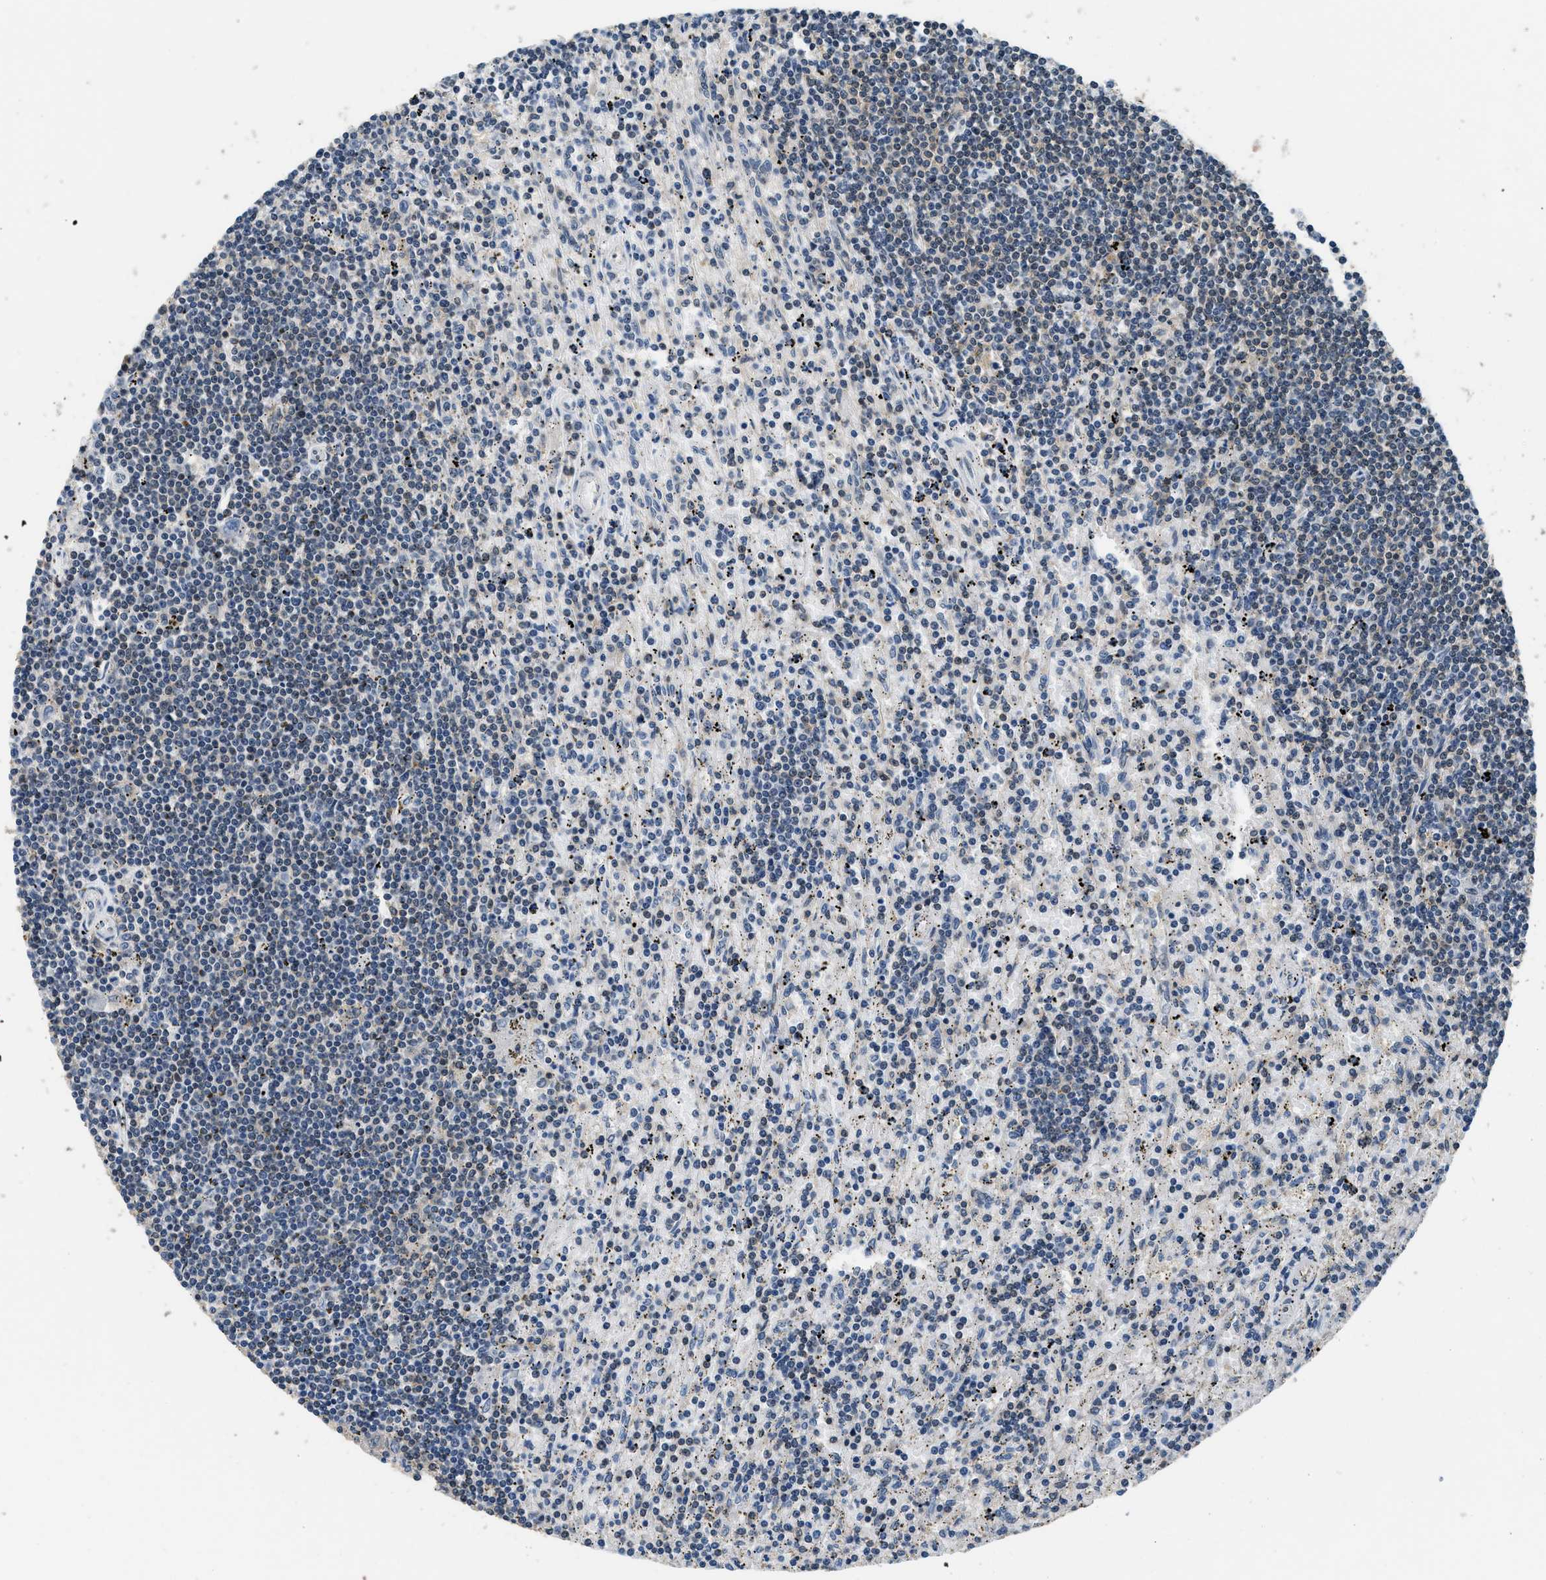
{"staining": {"intensity": "negative", "quantity": "none", "location": "none"}, "tissue": "lymphoma", "cell_type": "Tumor cells", "image_type": "cancer", "snomed": [{"axis": "morphology", "description": "Malignant lymphoma, non-Hodgkin's type, Low grade"}, {"axis": "topography", "description": "Spleen"}], "caption": "Immunohistochemistry of malignant lymphoma, non-Hodgkin's type (low-grade) shows no expression in tumor cells.", "gene": "MTMR1", "patient": {"sex": "male", "age": 76}}